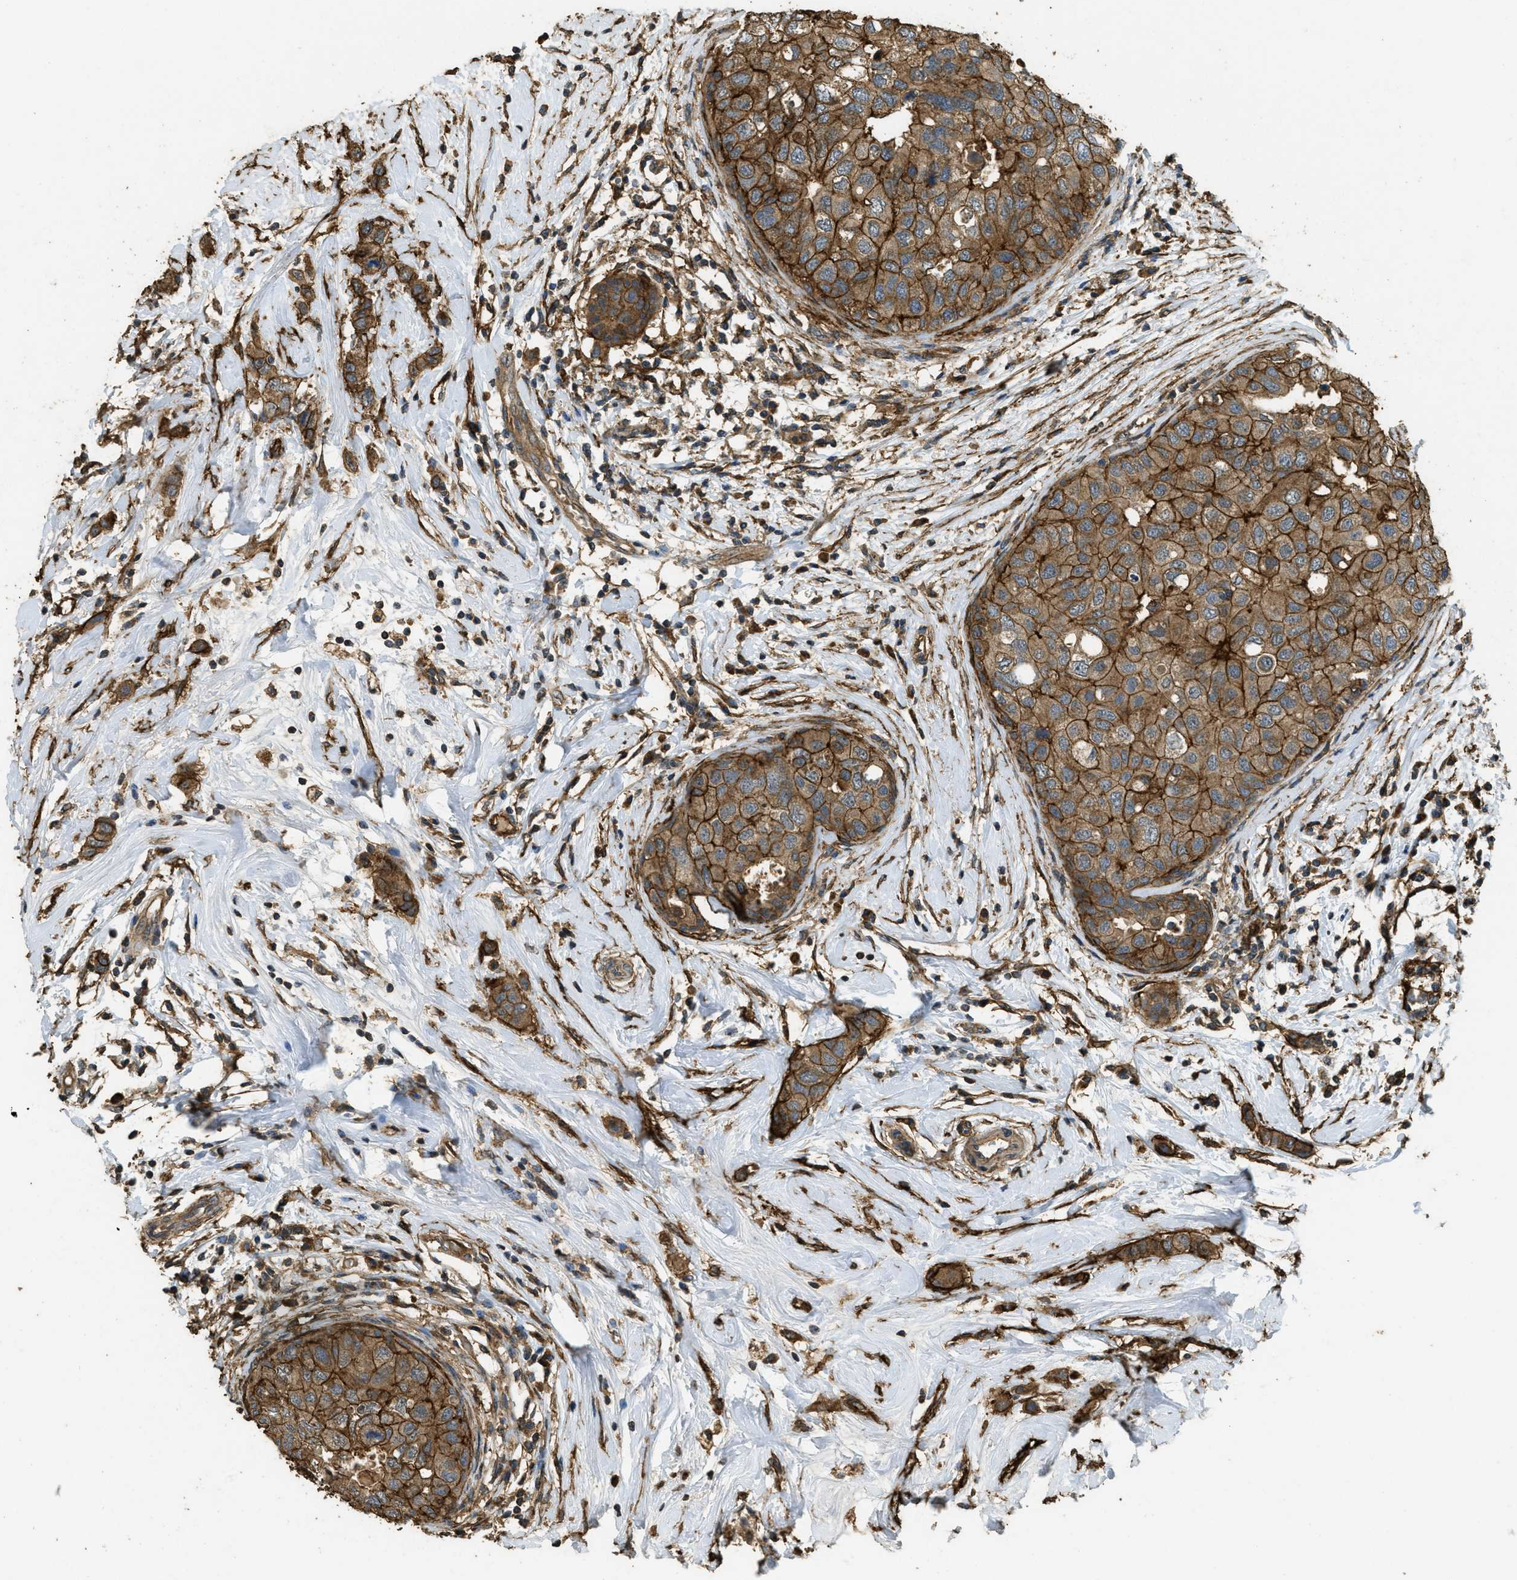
{"staining": {"intensity": "strong", "quantity": ">75%", "location": "cytoplasmic/membranous"}, "tissue": "breast cancer", "cell_type": "Tumor cells", "image_type": "cancer", "snomed": [{"axis": "morphology", "description": "Duct carcinoma"}, {"axis": "topography", "description": "Breast"}], "caption": "Protein expression analysis of breast infiltrating ductal carcinoma reveals strong cytoplasmic/membranous expression in approximately >75% of tumor cells.", "gene": "CD276", "patient": {"sex": "female", "age": 50}}